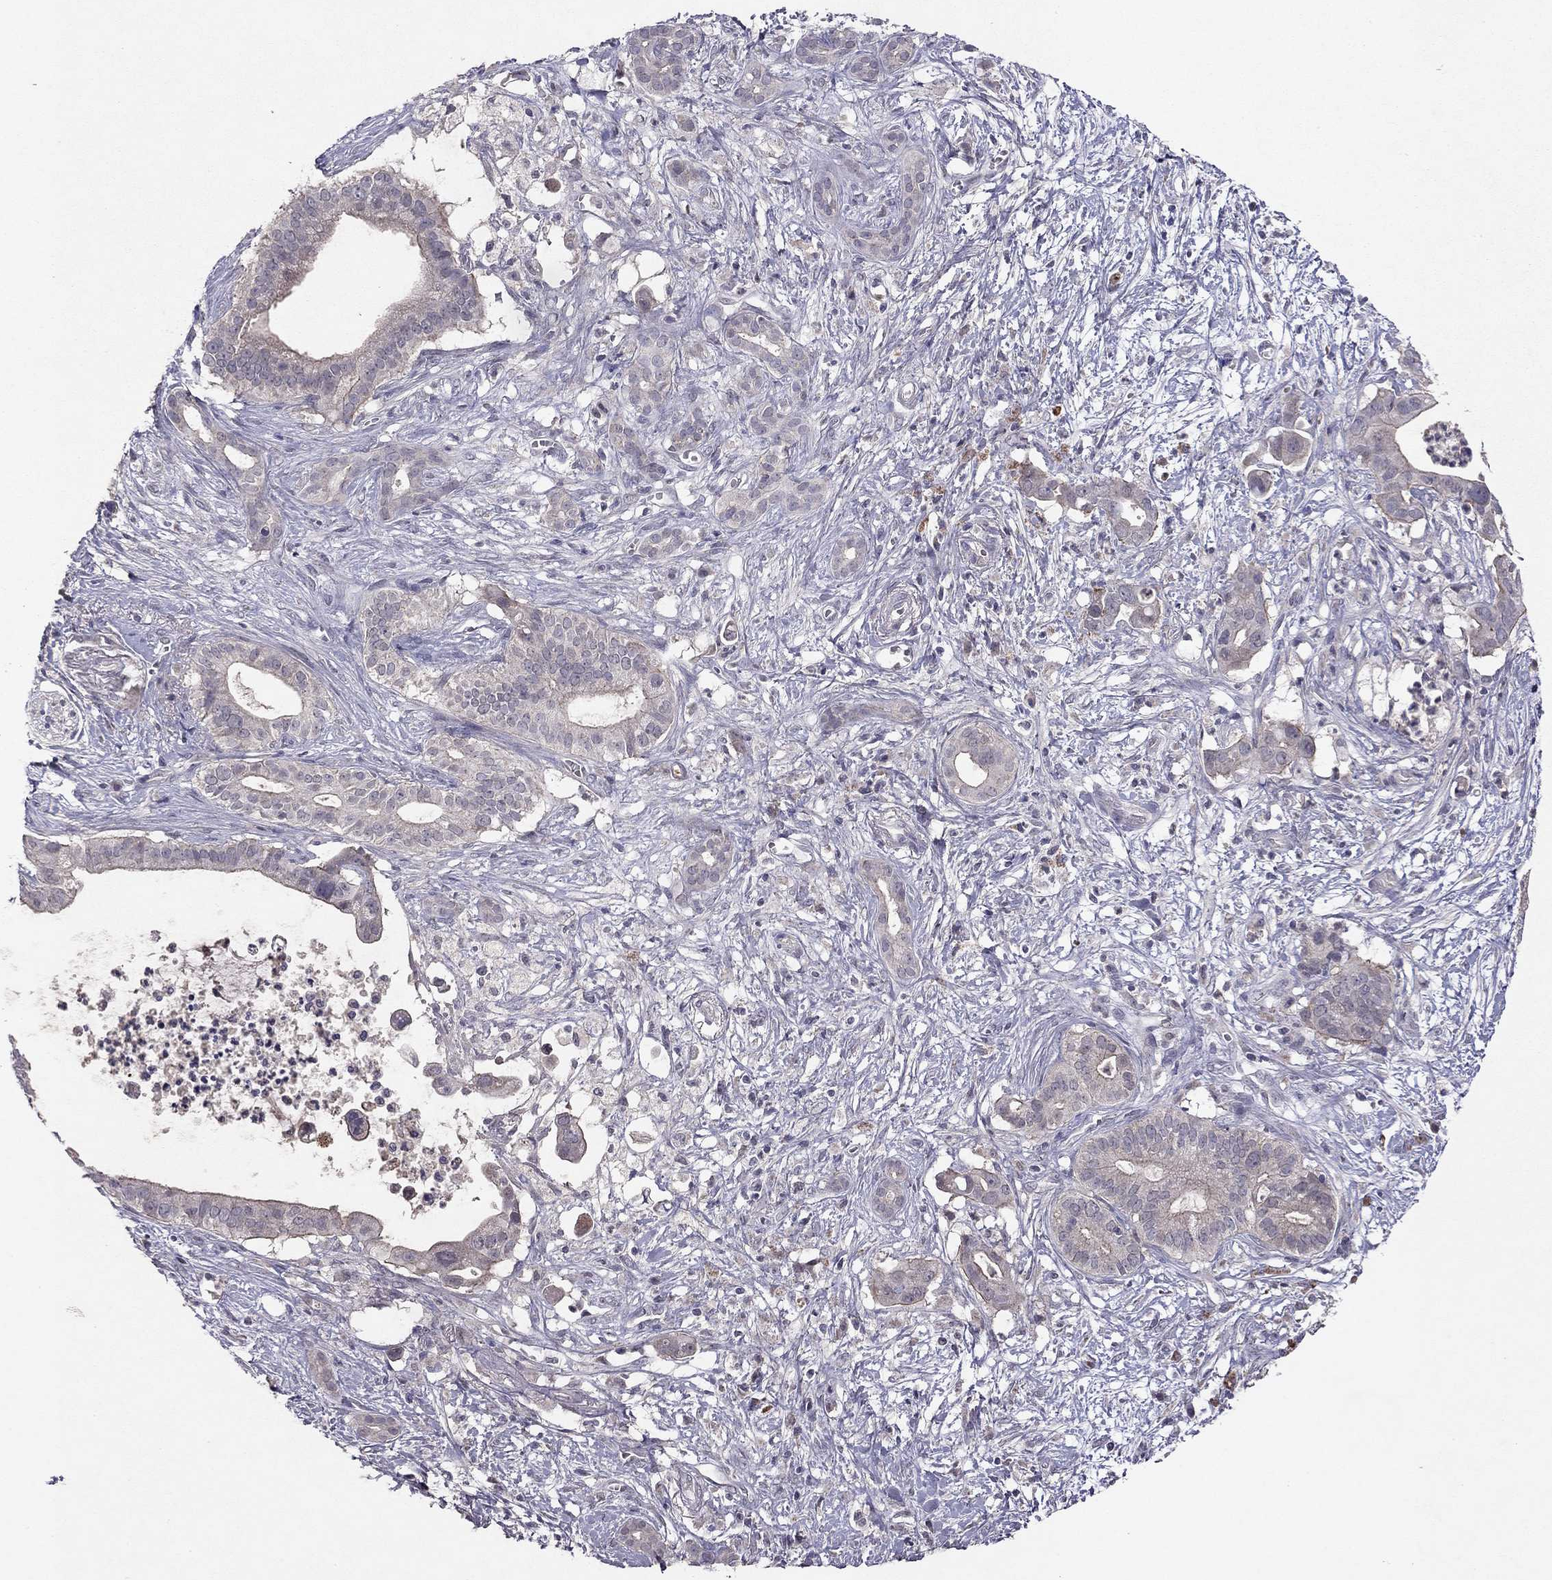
{"staining": {"intensity": "moderate", "quantity": "<25%", "location": "cytoplasmic/membranous"}, "tissue": "pancreatic cancer", "cell_type": "Tumor cells", "image_type": "cancer", "snomed": [{"axis": "morphology", "description": "Adenocarcinoma, NOS"}, {"axis": "topography", "description": "Pancreas"}], "caption": "IHC photomicrograph of neoplastic tissue: human pancreatic cancer stained using IHC exhibits low levels of moderate protein expression localized specifically in the cytoplasmic/membranous of tumor cells, appearing as a cytoplasmic/membranous brown color.", "gene": "ESR2", "patient": {"sex": "male", "age": 61}}